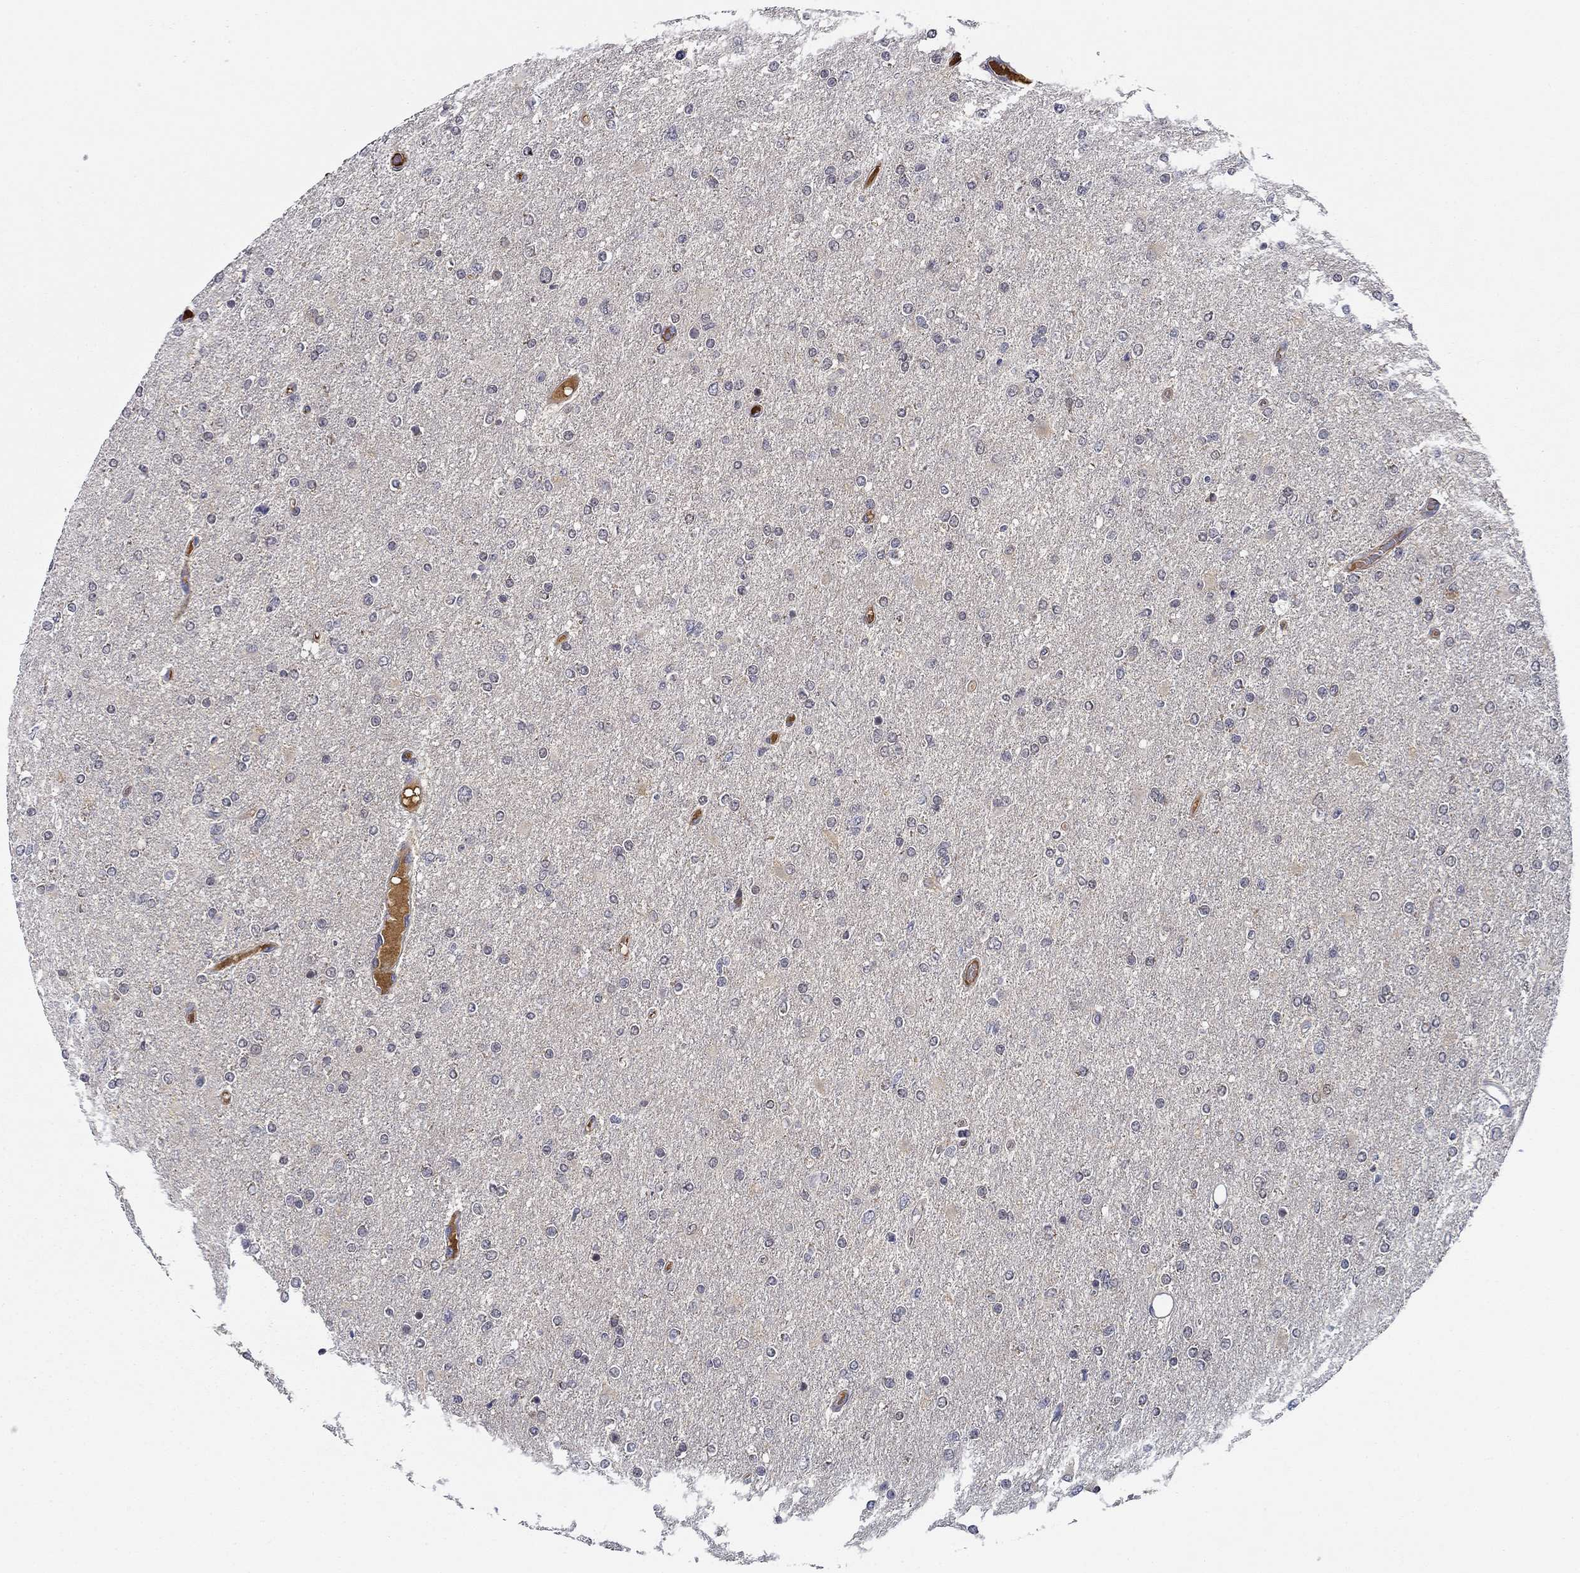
{"staining": {"intensity": "negative", "quantity": "none", "location": "none"}, "tissue": "glioma", "cell_type": "Tumor cells", "image_type": "cancer", "snomed": [{"axis": "morphology", "description": "Glioma, malignant, High grade"}, {"axis": "topography", "description": "Cerebral cortex"}], "caption": "Tumor cells are negative for protein expression in human glioma.", "gene": "DDTL", "patient": {"sex": "male", "age": 70}}